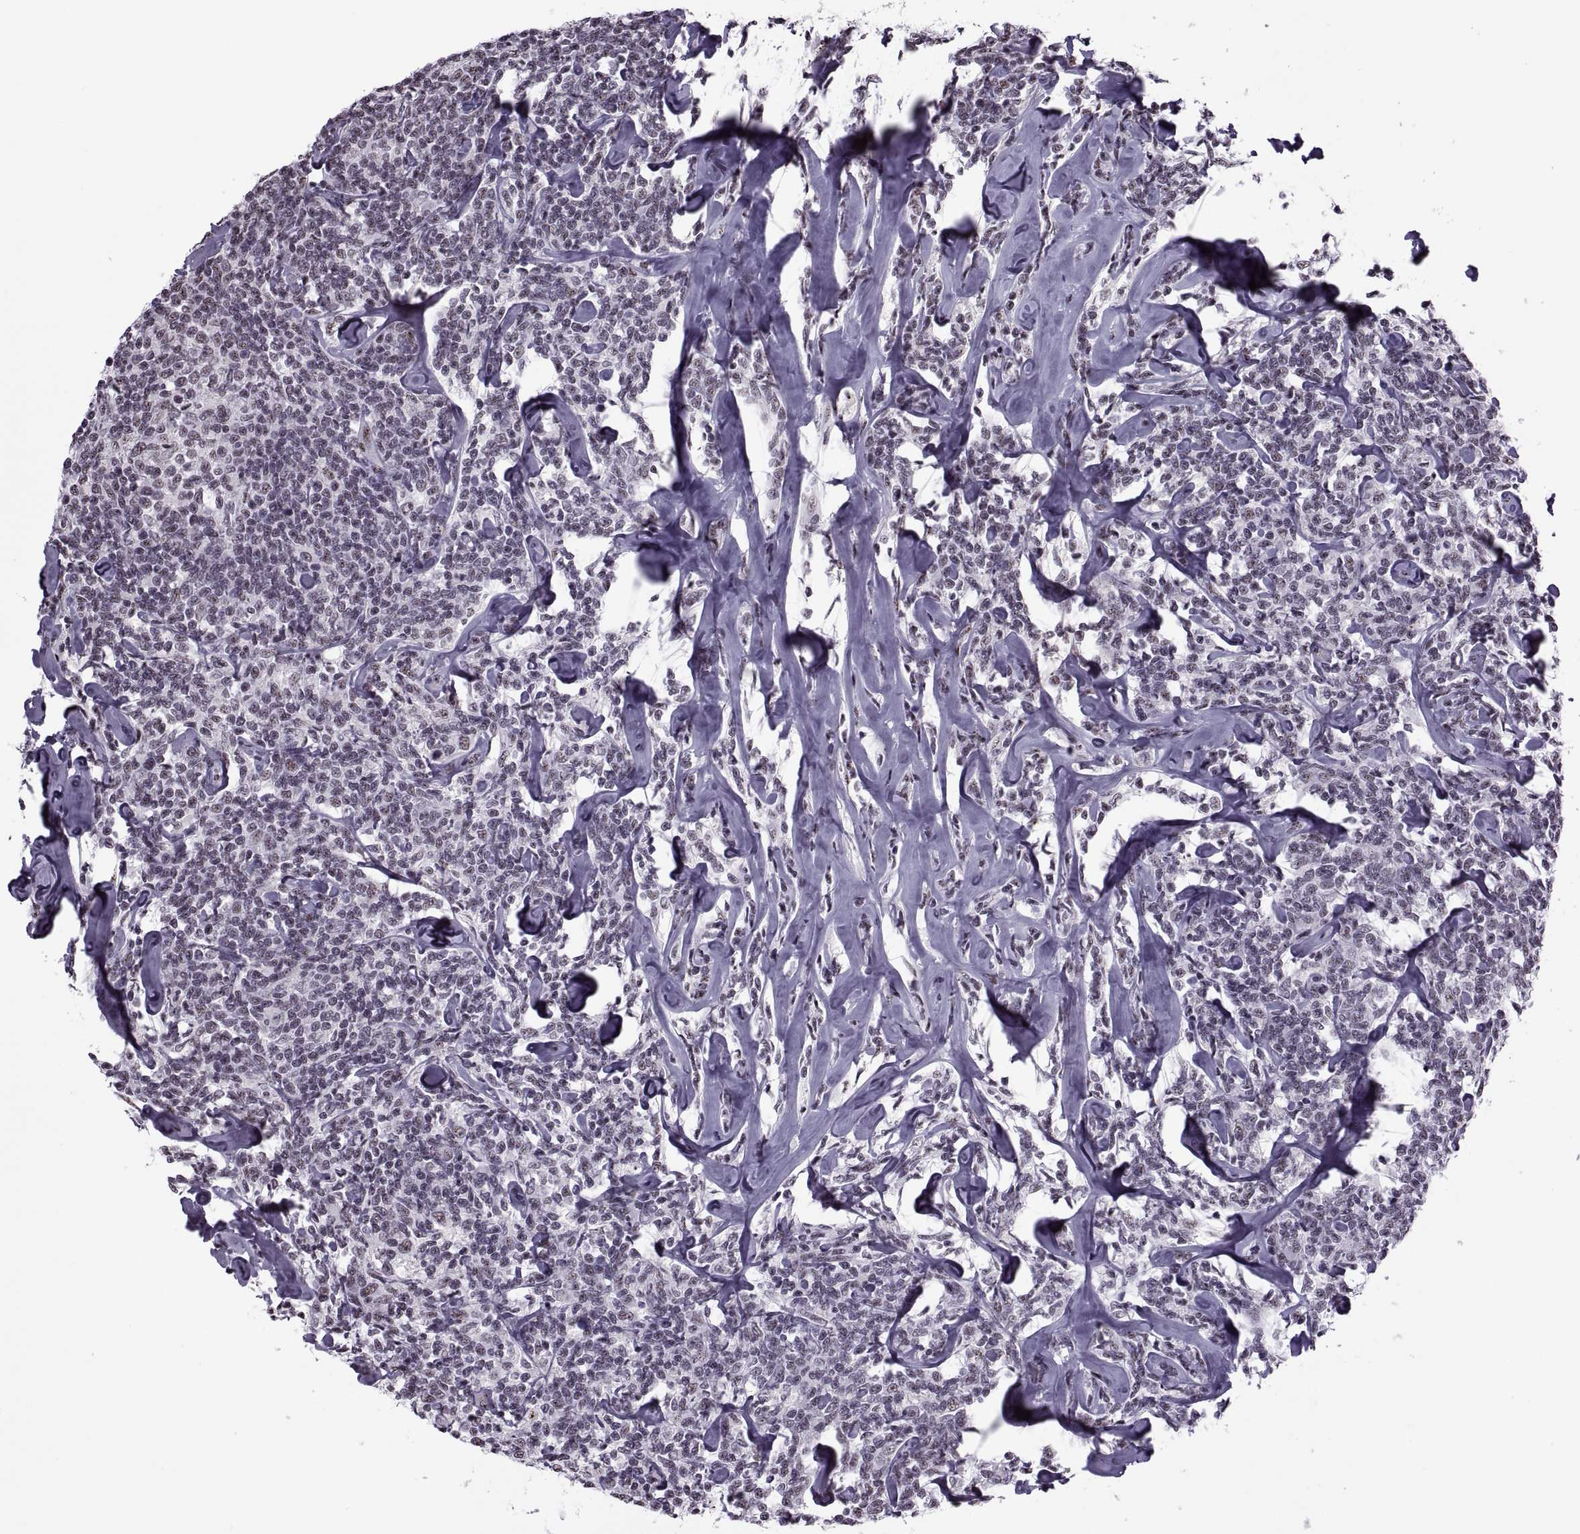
{"staining": {"intensity": "negative", "quantity": "none", "location": "none"}, "tissue": "lymphoma", "cell_type": "Tumor cells", "image_type": "cancer", "snomed": [{"axis": "morphology", "description": "Malignant lymphoma, non-Hodgkin's type, Low grade"}, {"axis": "topography", "description": "Lymph node"}], "caption": "DAB (3,3'-diaminobenzidine) immunohistochemical staining of human malignant lymphoma, non-Hodgkin's type (low-grade) reveals no significant positivity in tumor cells. (DAB (3,3'-diaminobenzidine) IHC with hematoxylin counter stain).", "gene": "MAGEA4", "patient": {"sex": "female", "age": 56}}